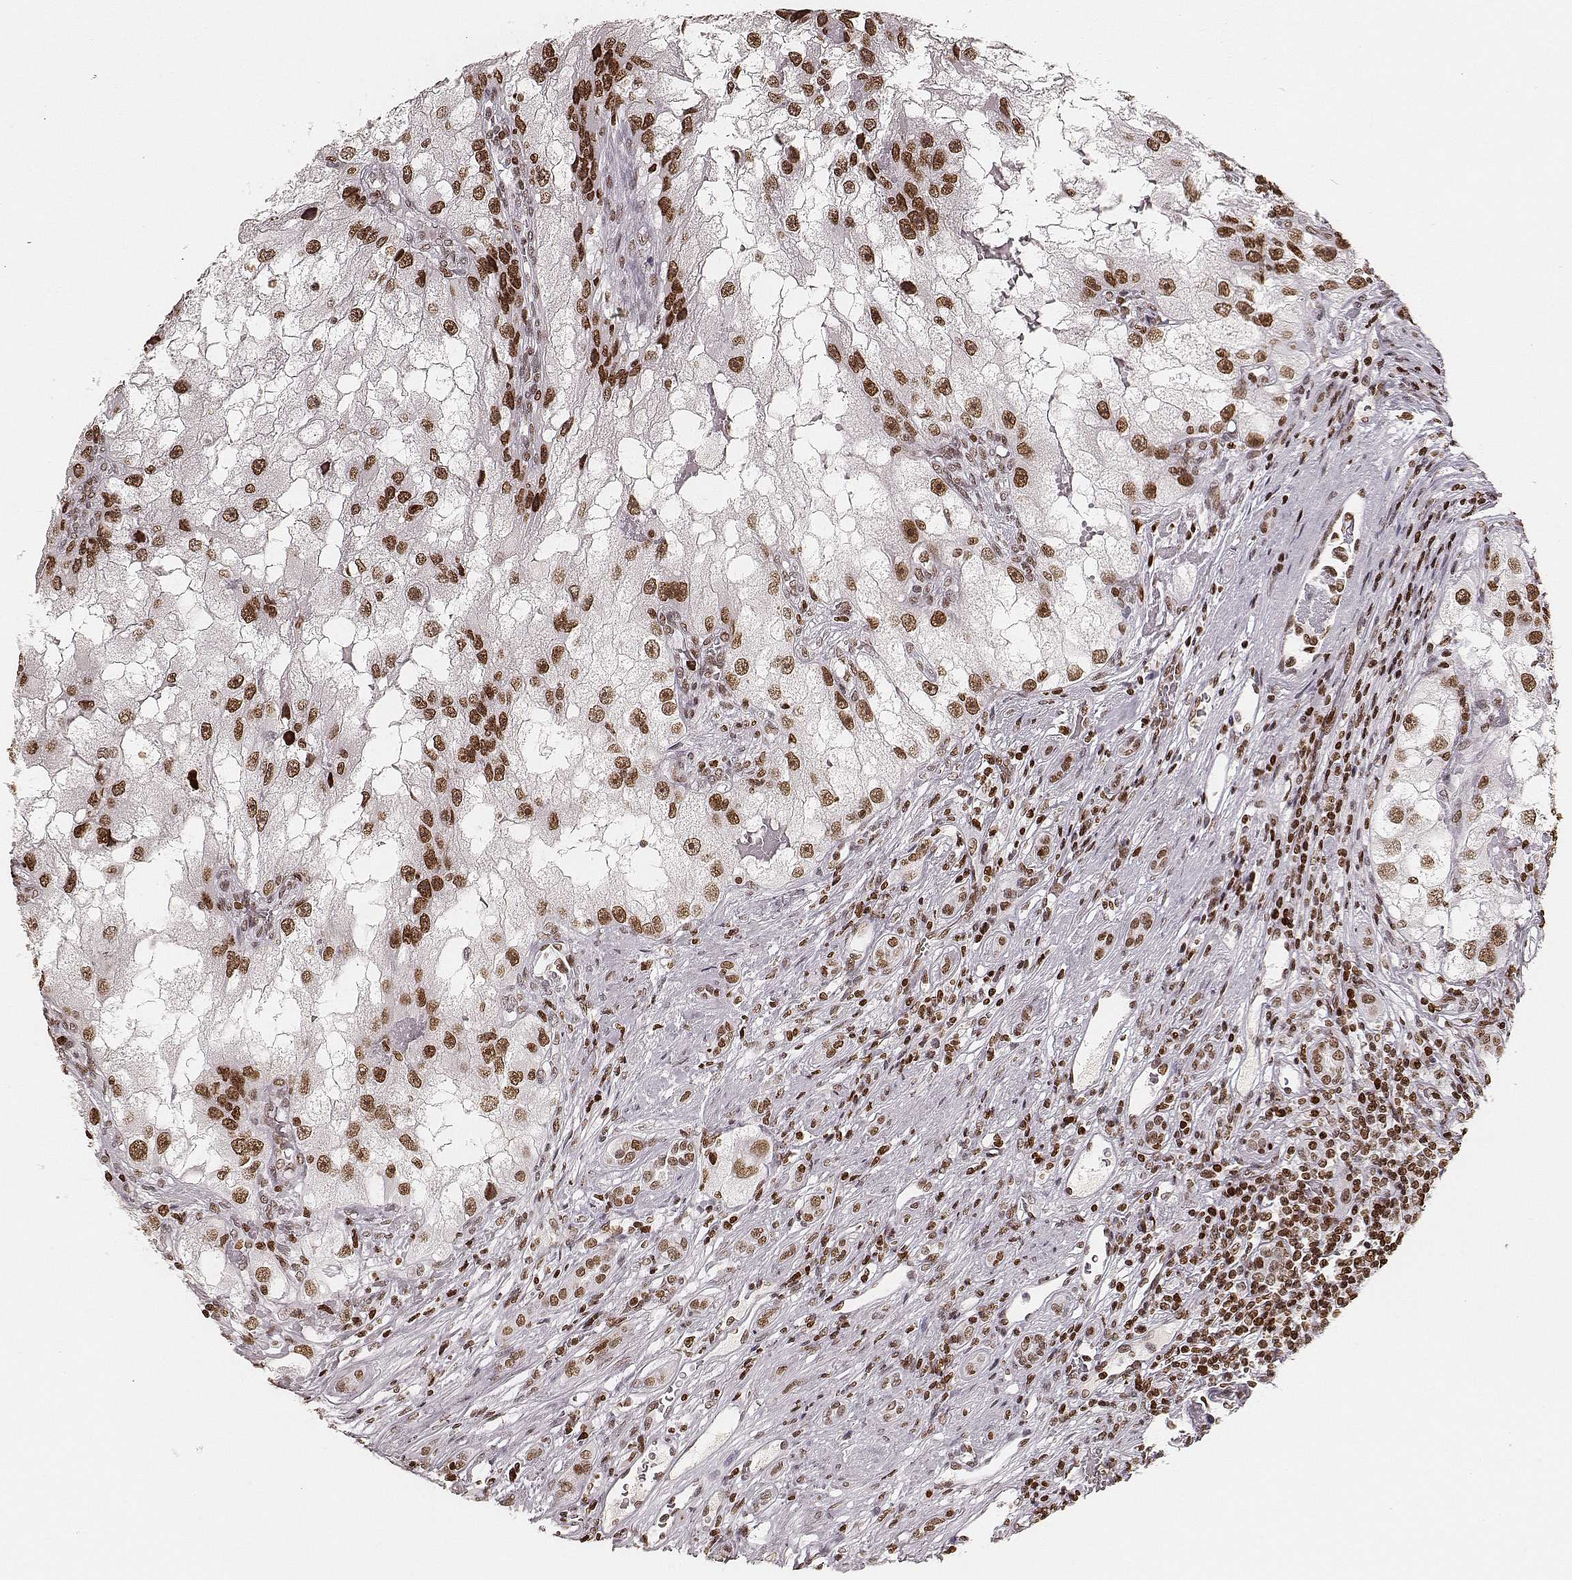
{"staining": {"intensity": "moderate", "quantity": ">75%", "location": "nuclear"}, "tissue": "renal cancer", "cell_type": "Tumor cells", "image_type": "cancer", "snomed": [{"axis": "morphology", "description": "Adenocarcinoma, NOS"}, {"axis": "topography", "description": "Kidney"}], "caption": "Renal cancer (adenocarcinoma) was stained to show a protein in brown. There is medium levels of moderate nuclear positivity in about >75% of tumor cells. The protein of interest is stained brown, and the nuclei are stained in blue (DAB IHC with brightfield microscopy, high magnification).", "gene": "PARP1", "patient": {"sex": "male", "age": 63}}